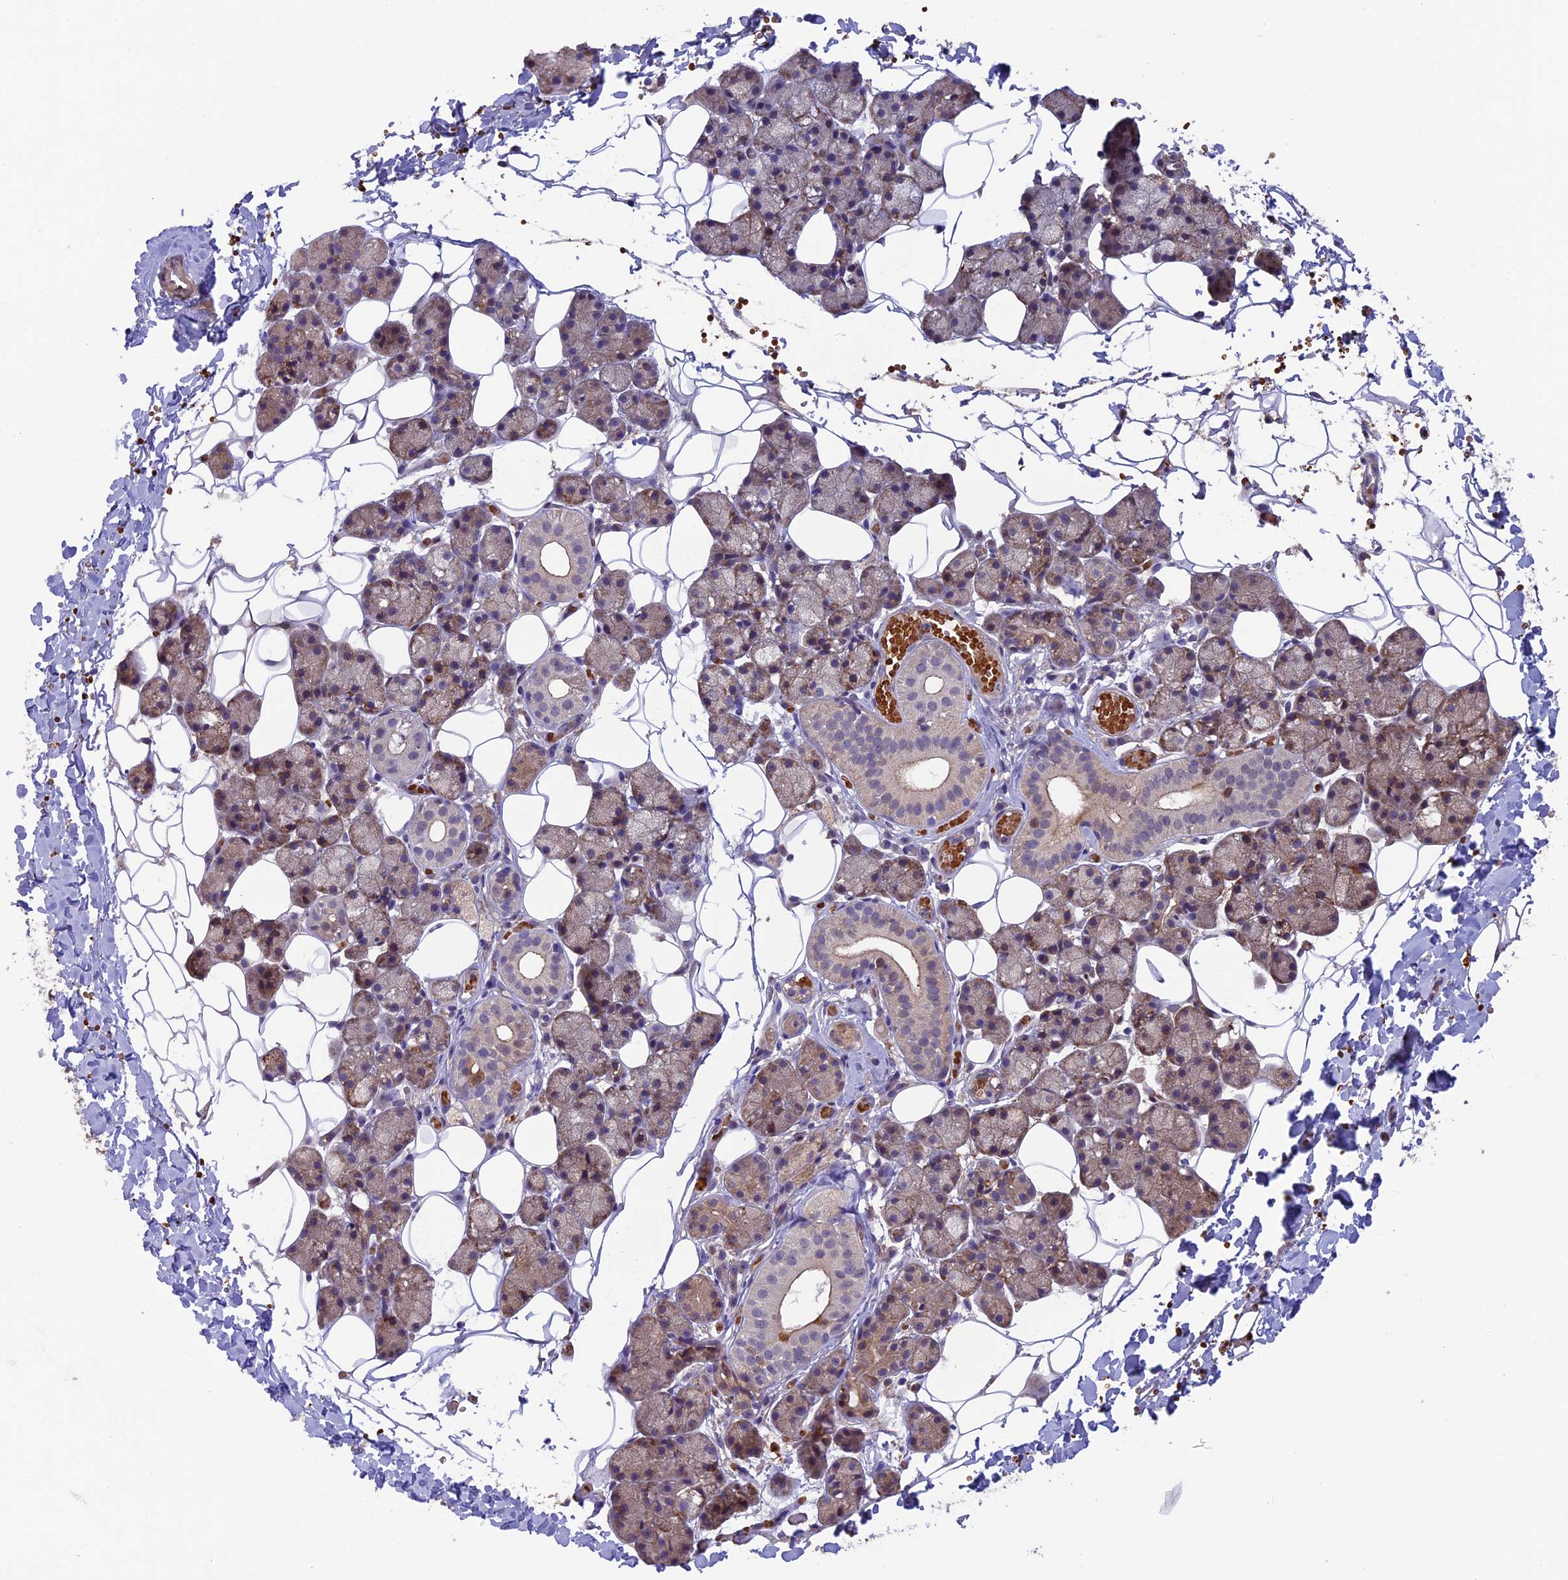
{"staining": {"intensity": "moderate", "quantity": "25%-75%", "location": "cytoplasmic/membranous"}, "tissue": "salivary gland", "cell_type": "Glandular cells", "image_type": "normal", "snomed": [{"axis": "morphology", "description": "Normal tissue, NOS"}, {"axis": "topography", "description": "Salivary gland"}], "caption": "Immunohistochemical staining of benign human salivary gland demonstrates 25%-75% levels of moderate cytoplasmic/membranous protein expression in approximately 25%-75% of glandular cells.", "gene": "CCDC9B", "patient": {"sex": "female", "age": 33}}